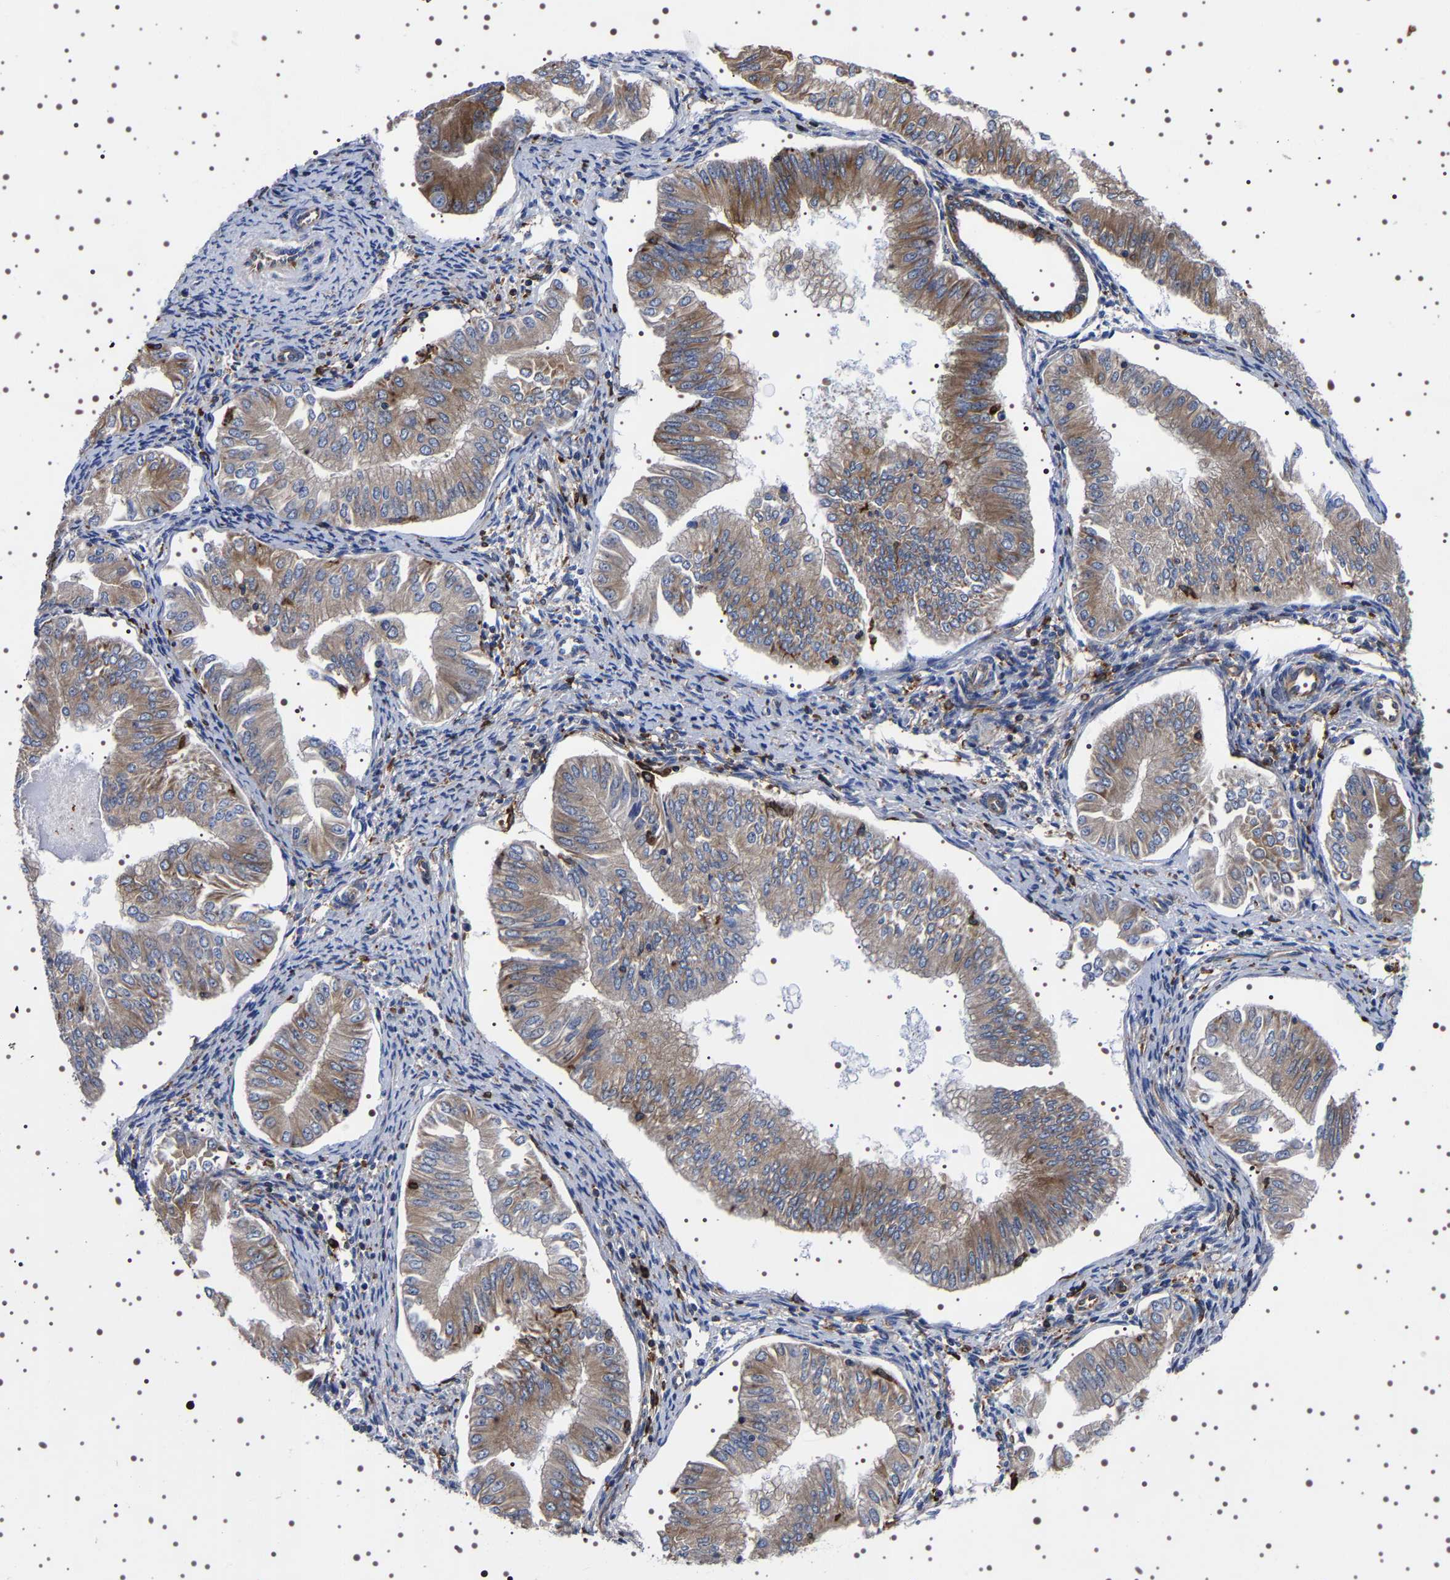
{"staining": {"intensity": "moderate", "quantity": "25%-75%", "location": "cytoplasmic/membranous"}, "tissue": "endometrial cancer", "cell_type": "Tumor cells", "image_type": "cancer", "snomed": [{"axis": "morphology", "description": "Normal tissue, NOS"}, {"axis": "morphology", "description": "Adenocarcinoma, NOS"}, {"axis": "topography", "description": "Endometrium"}], "caption": "A medium amount of moderate cytoplasmic/membranous positivity is seen in about 25%-75% of tumor cells in endometrial adenocarcinoma tissue. The staining was performed using DAB (3,3'-diaminobenzidine), with brown indicating positive protein expression. Nuclei are stained blue with hematoxylin.", "gene": "DARS1", "patient": {"sex": "female", "age": 53}}